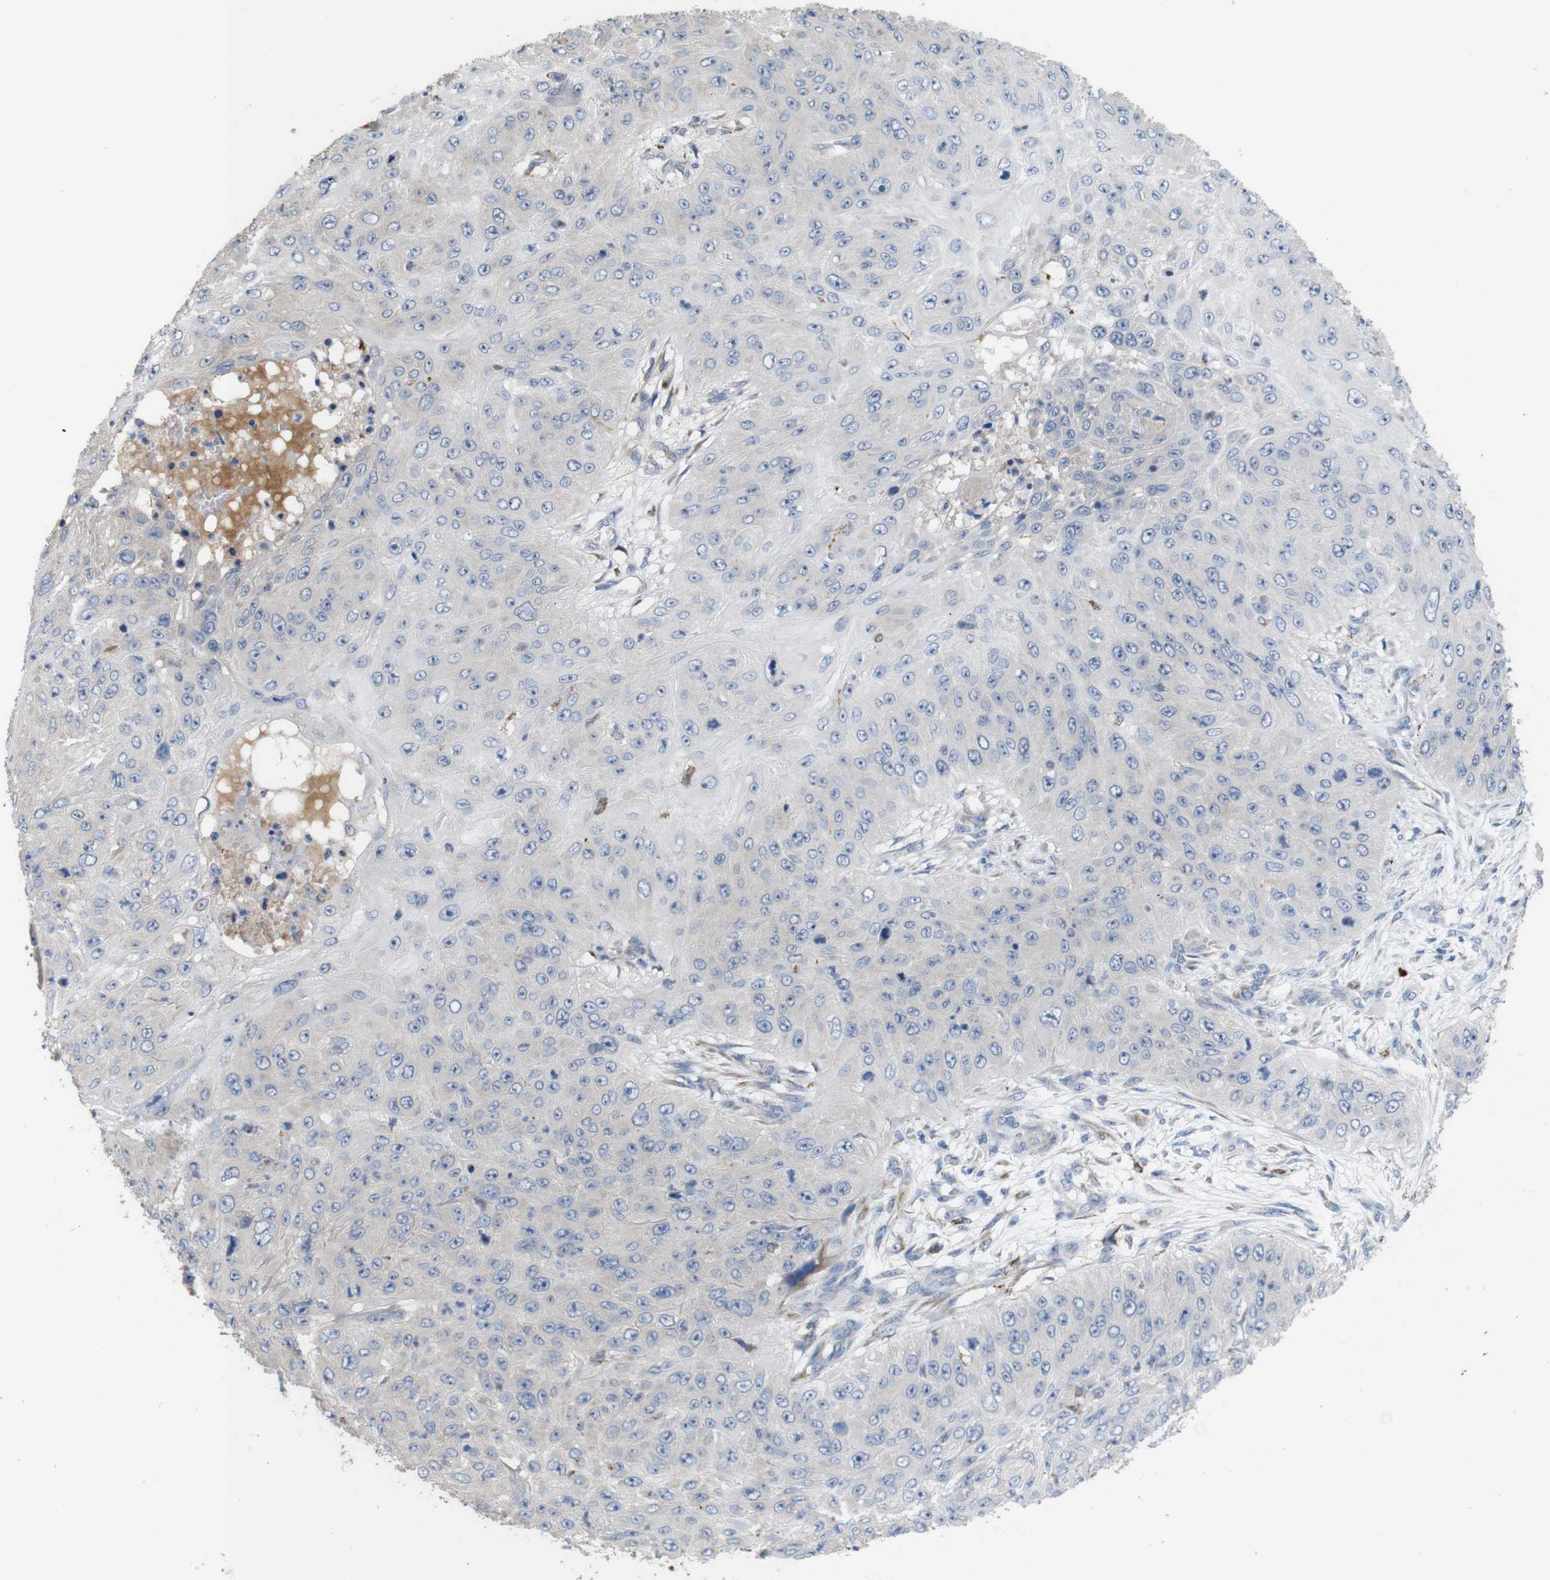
{"staining": {"intensity": "negative", "quantity": "none", "location": "none"}, "tissue": "skin cancer", "cell_type": "Tumor cells", "image_type": "cancer", "snomed": [{"axis": "morphology", "description": "Squamous cell carcinoma, NOS"}, {"axis": "topography", "description": "Skin"}], "caption": "Immunohistochemical staining of human skin squamous cell carcinoma exhibits no significant positivity in tumor cells.", "gene": "PTPRR", "patient": {"sex": "female", "age": 80}}